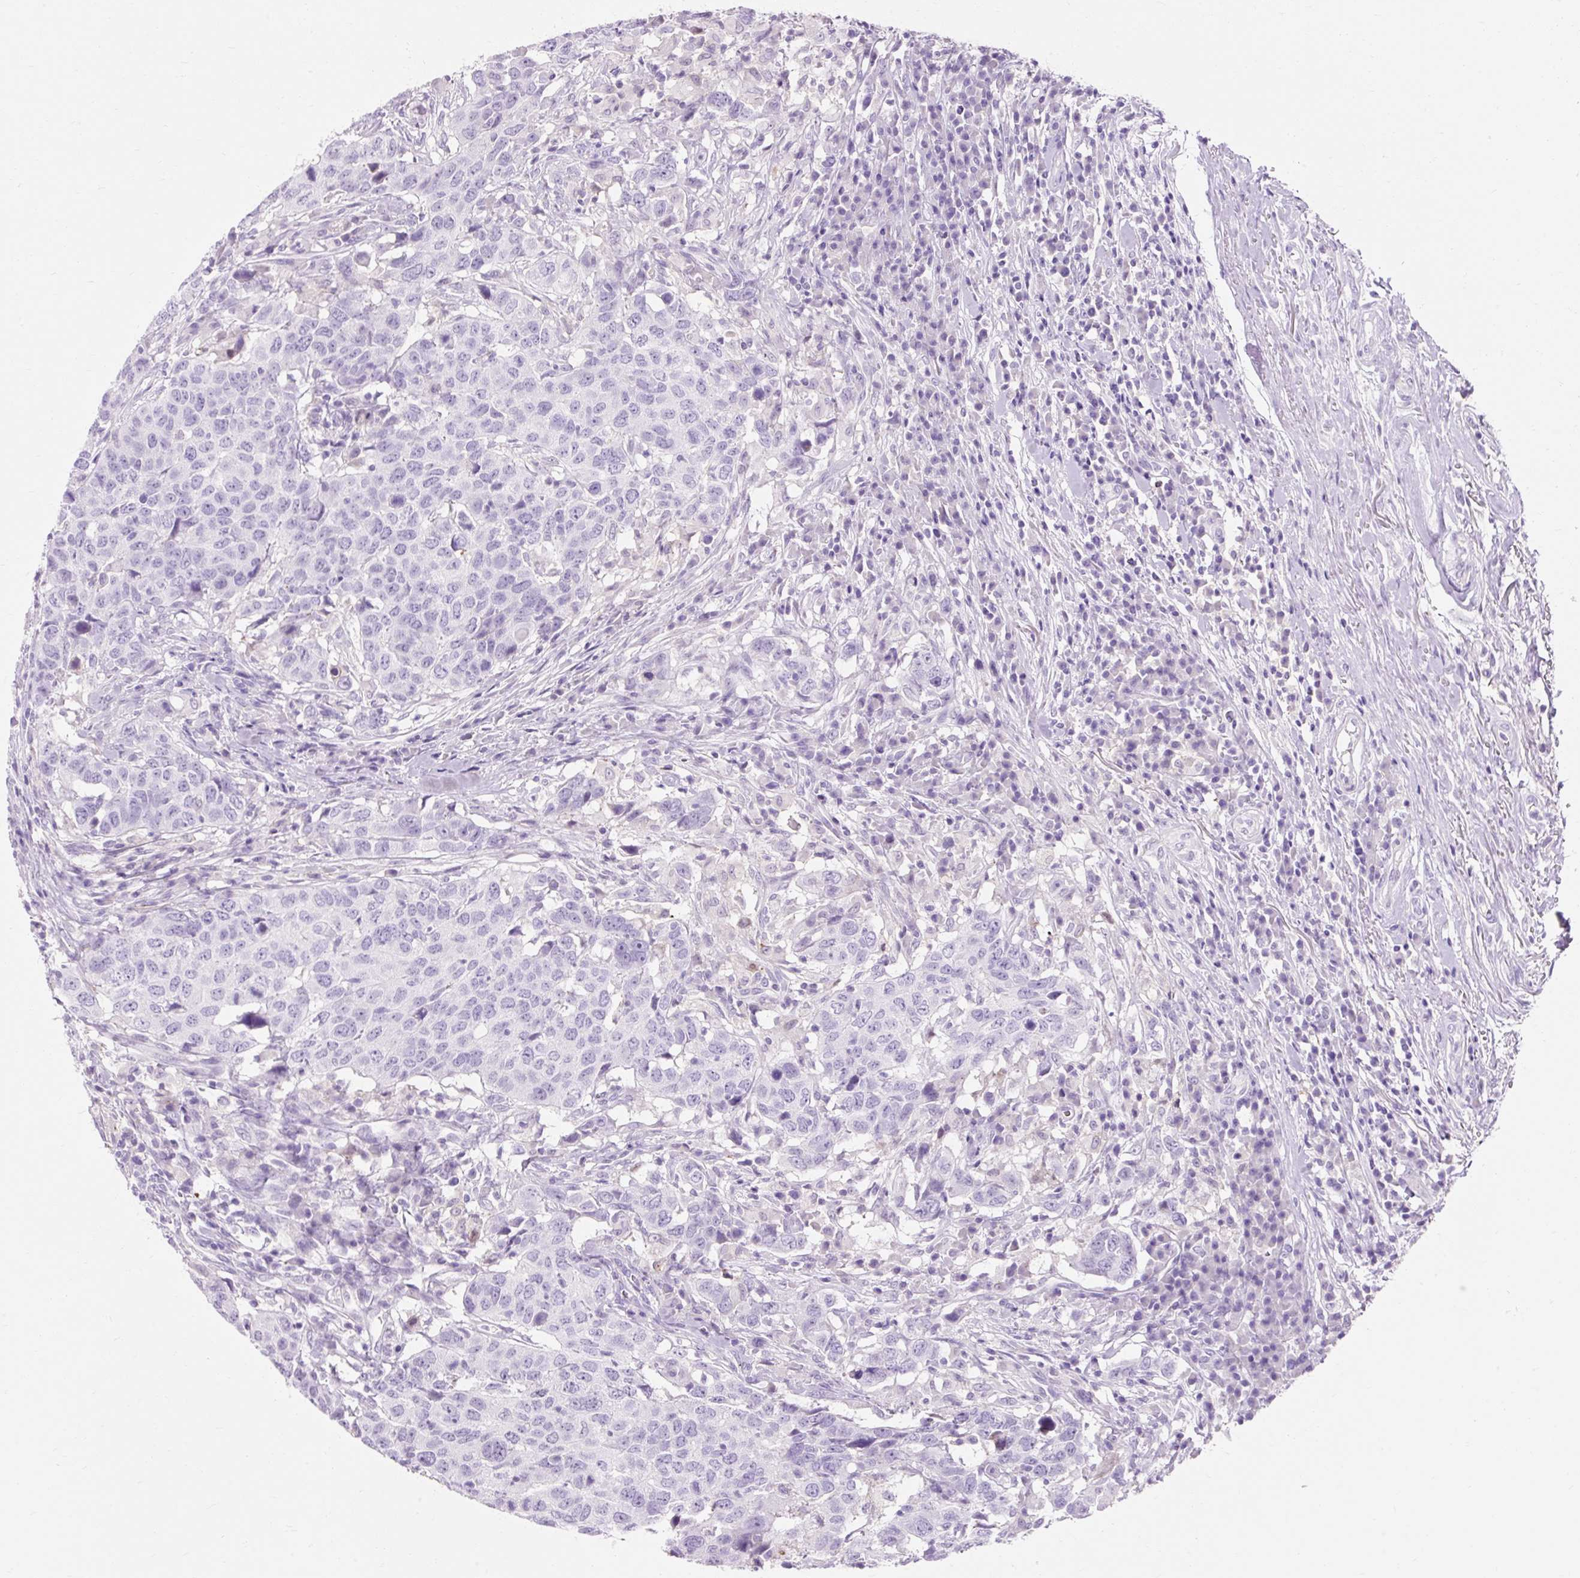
{"staining": {"intensity": "negative", "quantity": "none", "location": "none"}, "tissue": "head and neck cancer", "cell_type": "Tumor cells", "image_type": "cancer", "snomed": [{"axis": "morphology", "description": "Normal tissue, NOS"}, {"axis": "morphology", "description": "Squamous cell carcinoma, NOS"}, {"axis": "topography", "description": "Skeletal muscle"}, {"axis": "topography", "description": "Vascular tissue"}, {"axis": "topography", "description": "Peripheral nerve tissue"}, {"axis": "topography", "description": "Head-Neck"}], "caption": "The image displays no staining of tumor cells in head and neck squamous cell carcinoma. The staining is performed using DAB (3,3'-diaminobenzidine) brown chromogen with nuclei counter-stained in using hematoxylin.", "gene": "CLDN25", "patient": {"sex": "male", "age": 66}}